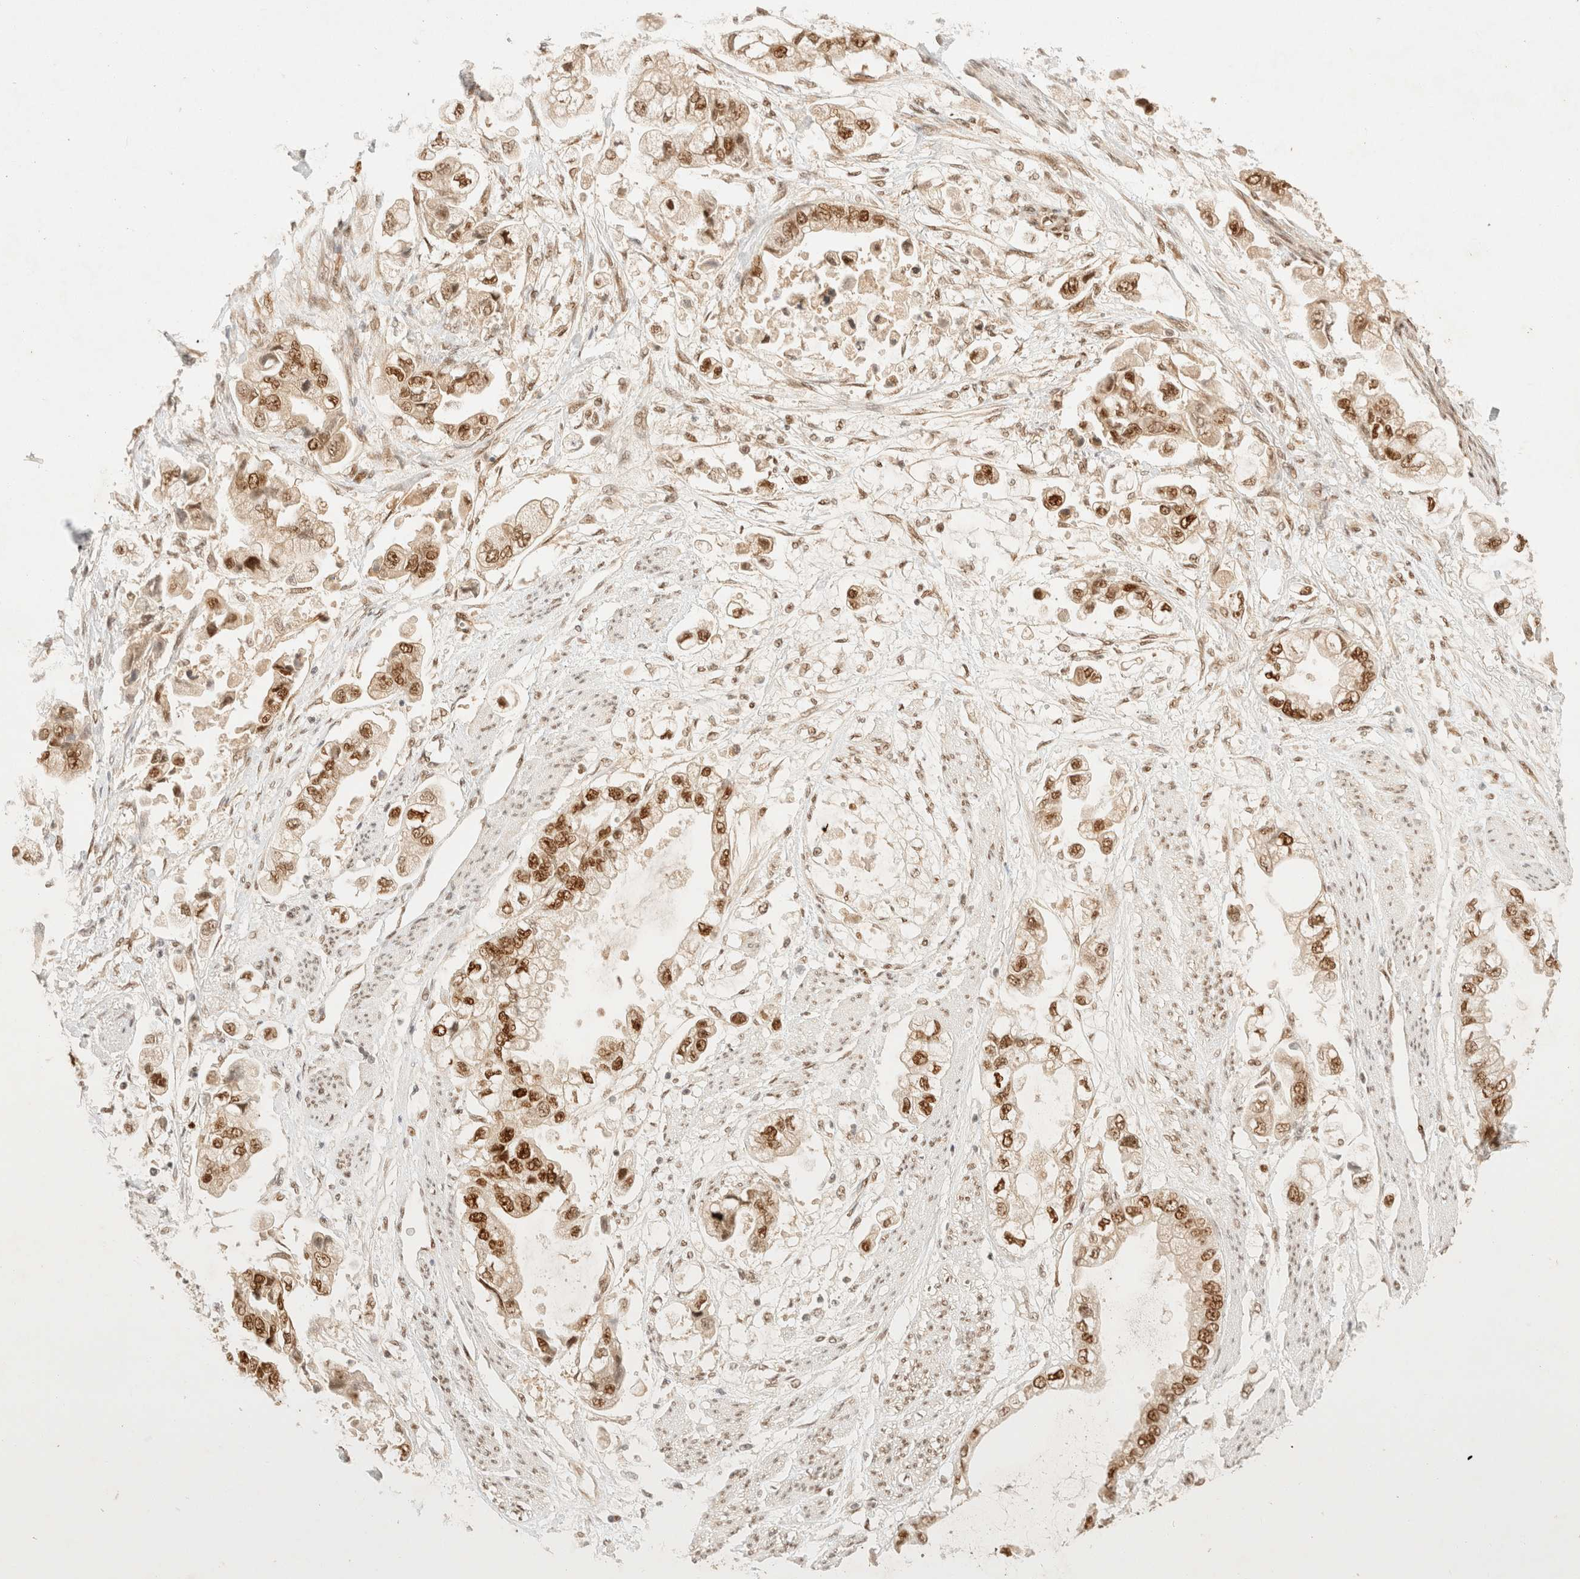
{"staining": {"intensity": "strong", "quantity": ">75%", "location": "nuclear"}, "tissue": "stomach cancer", "cell_type": "Tumor cells", "image_type": "cancer", "snomed": [{"axis": "morphology", "description": "Adenocarcinoma, NOS"}, {"axis": "topography", "description": "Stomach"}], "caption": "Stomach adenocarcinoma tissue exhibits strong nuclear expression in approximately >75% of tumor cells, visualized by immunohistochemistry. The staining is performed using DAB (3,3'-diaminobenzidine) brown chromogen to label protein expression. The nuclei are counter-stained blue using hematoxylin.", "gene": "ZNF768", "patient": {"sex": "male", "age": 62}}